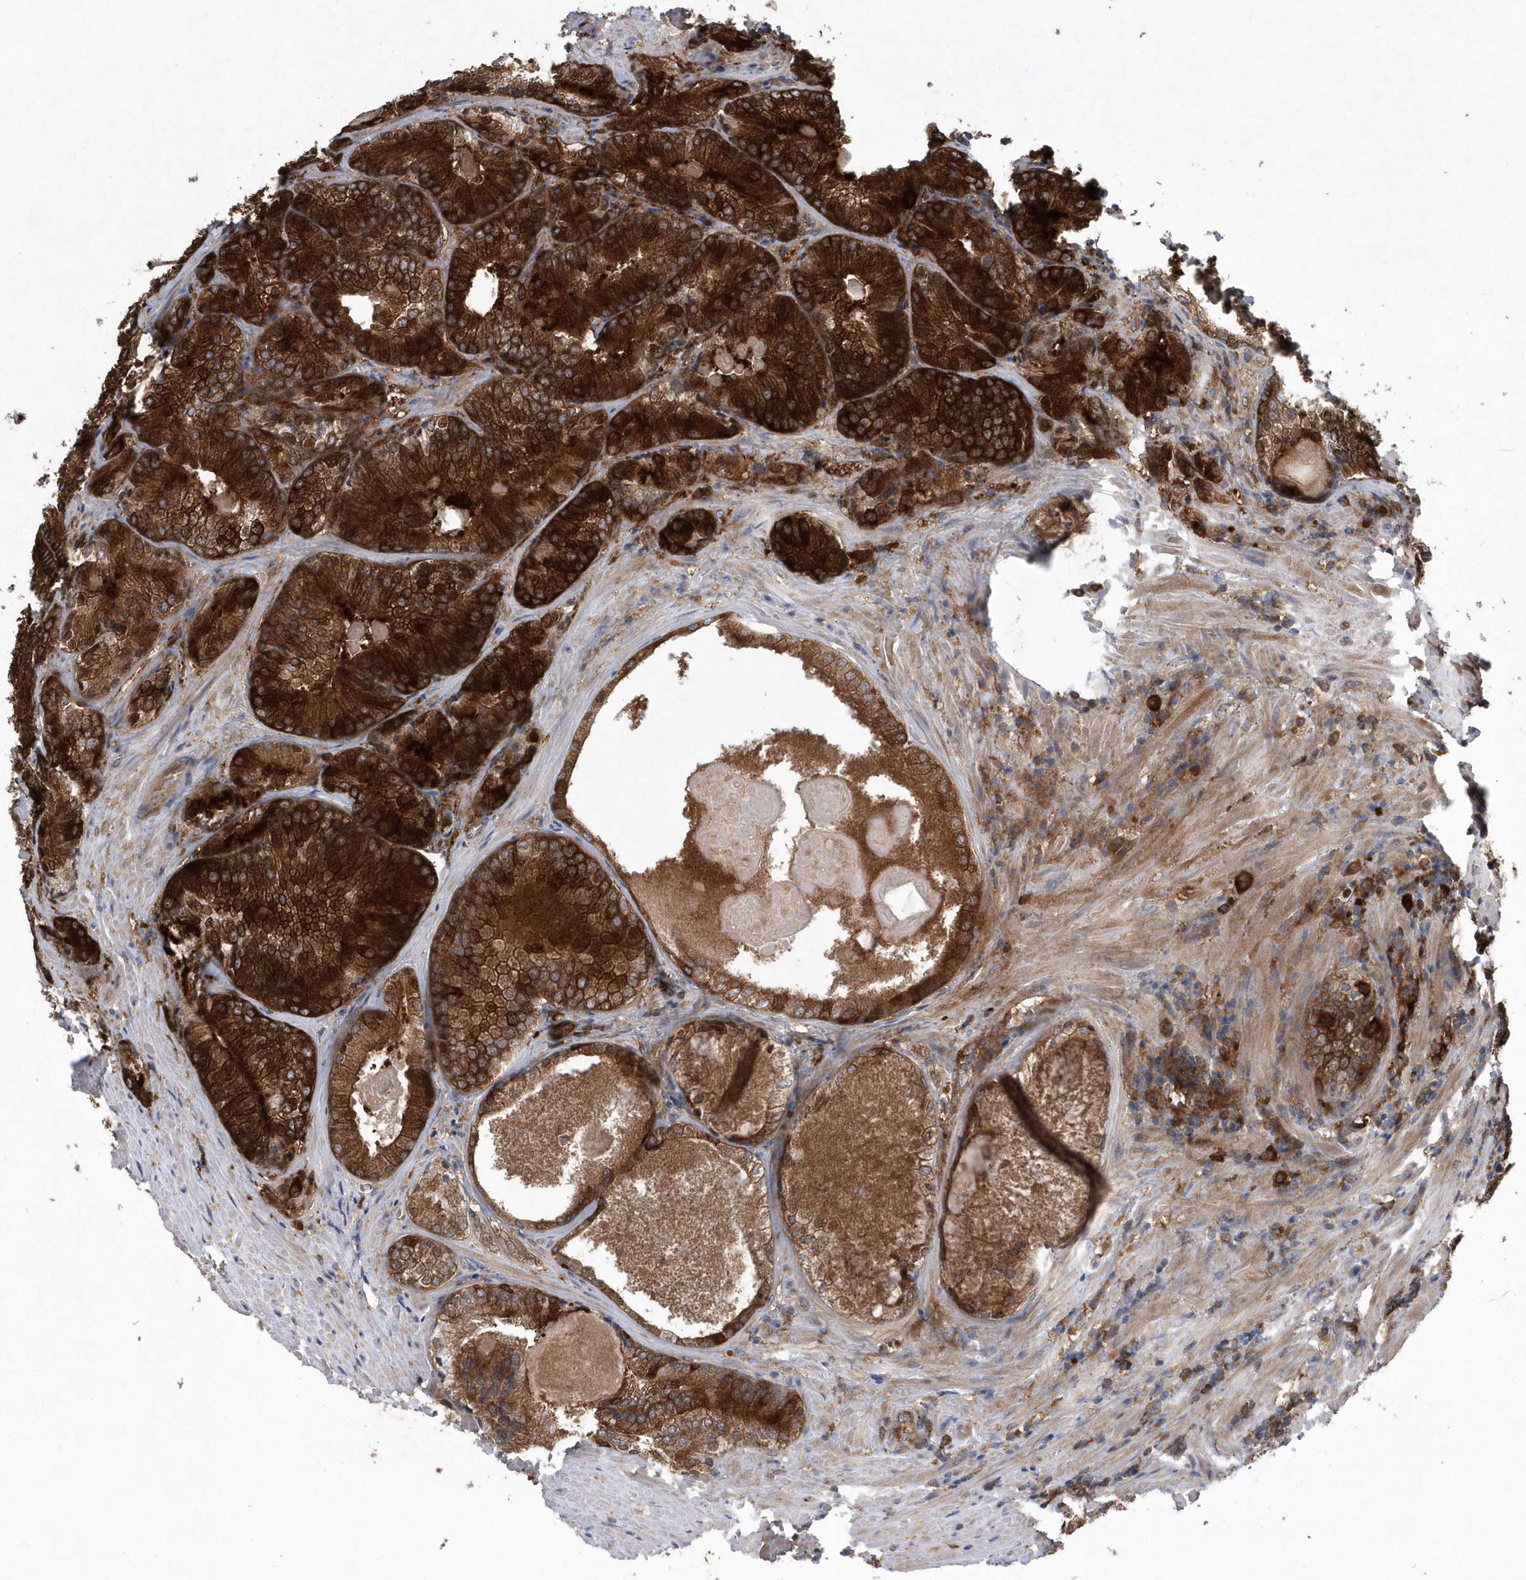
{"staining": {"intensity": "strong", "quantity": ">75%", "location": "cytoplasmic/membranous"}, "tissue": "prostate cancer", "cell_type": "Tumor cells", "image_type": "cancer", "snomed": [{"axis": "morphology", "description": "Adenocarcinoma, High grade"}, {"axis": "topography", "description": "Prostate"}], "caption": "Protein analysis of prostate adenocarcinoma (high-grade) tissue shows strong cytoplasmic/membranous expression in about >75% of tumor cells.", "gene": "PAICS", "patient": {"sex": "male", "age": 66}}